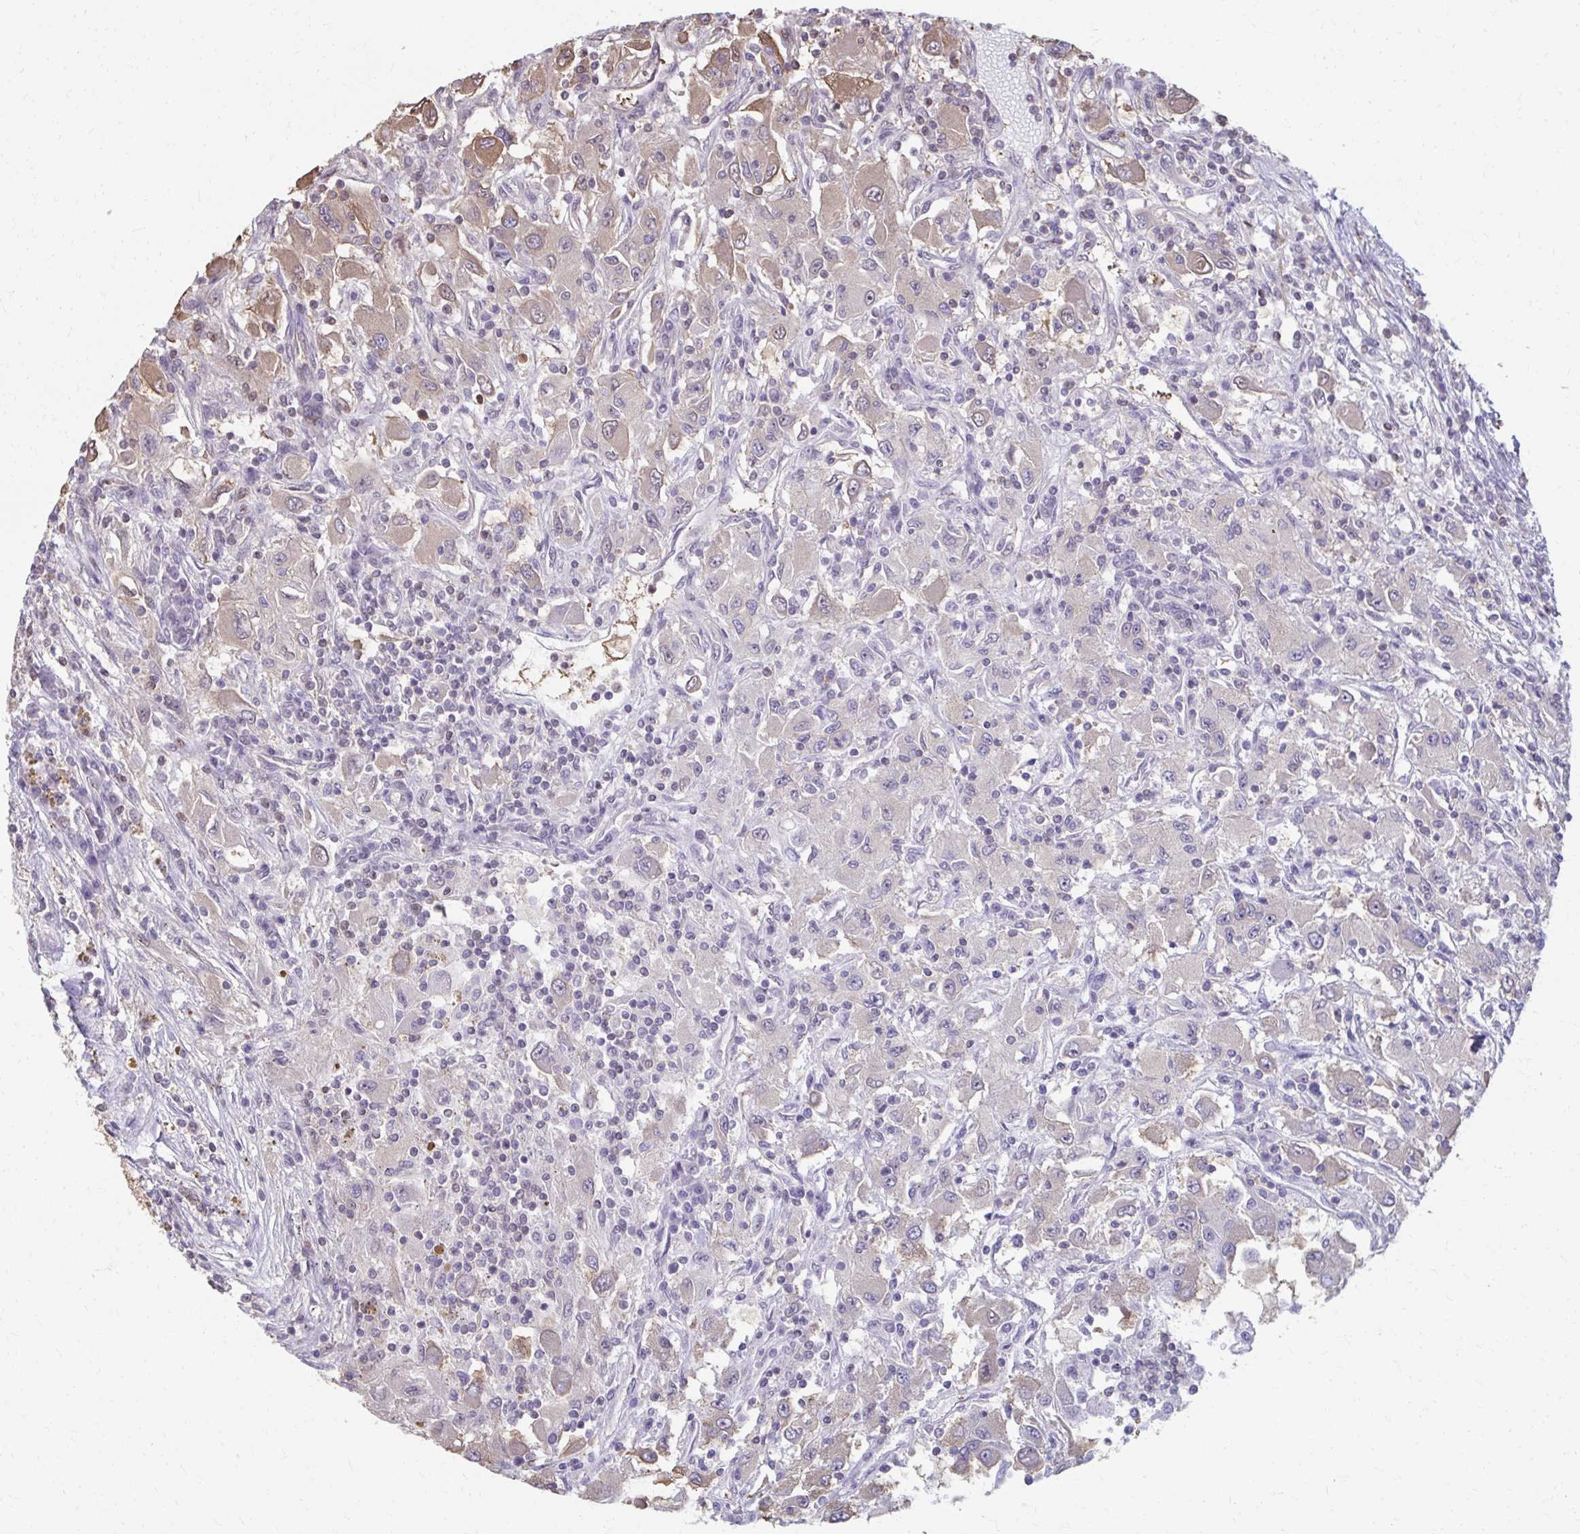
{"staining": {"intensity": "weak", "quantity": "25%-75%", "location": "cytoplasmic/membranous"}, "tissue": "renal cancer", "cell_type": "Tumor cells", "image_type": "cancer", "snomed": [{"axis": "morphology", "description": "Adenocarcinoma, NOS"}, {"axis": "topography", "description": "Kidney"}], "caption": "This is a micrograph of immunohistochemistry (IHC) staining of renal cancer, which shows weak expression in the cytoplasmic/membranous of tumor cells.", "gene": "ING4", "patient": {"sex": "female", "age": 67}}